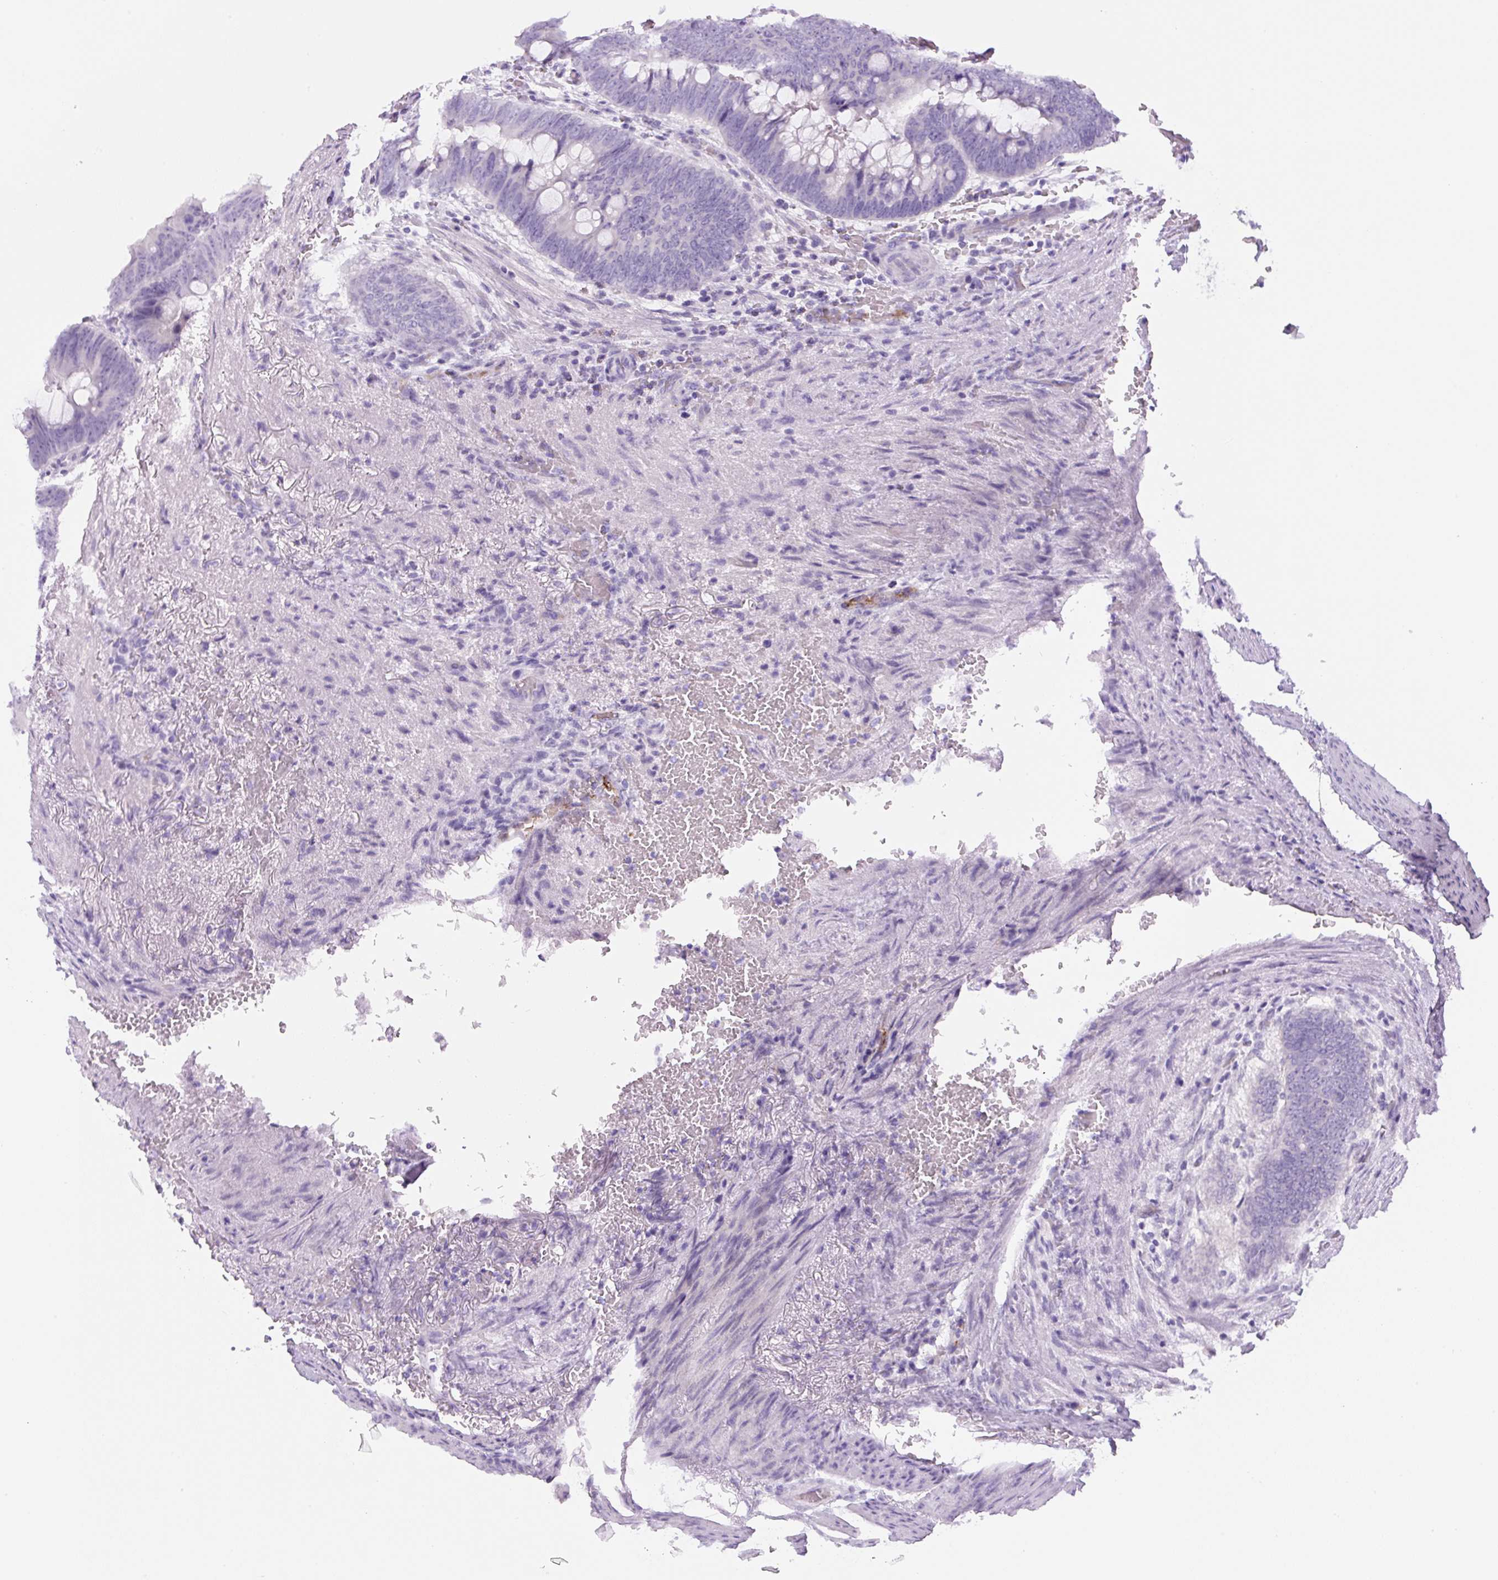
{"staining": {"intensity": "negative", "quantity": "none", "location": "none"}, "tissue": "colorectal cancer", "cell_type": "Tumor cells", "image_type": "cancer", "snomed": [{"axis": "morphology", "description": "Normal tissue, NOS"}, {"axis": "morphology", "description": "Adenocarcinoma, NOS"}, {"axis": "topography", "description": "Rectum"}, {"axis": "topography", "description": "Peripheral nerve tissue"}], "caption": "The immunohistochemistry histopathology image has no significant expression in tumor cells of colorectal cancer tissue.", "gene": "RSPO4", "patient": {"sex": "male", "age": 92}}